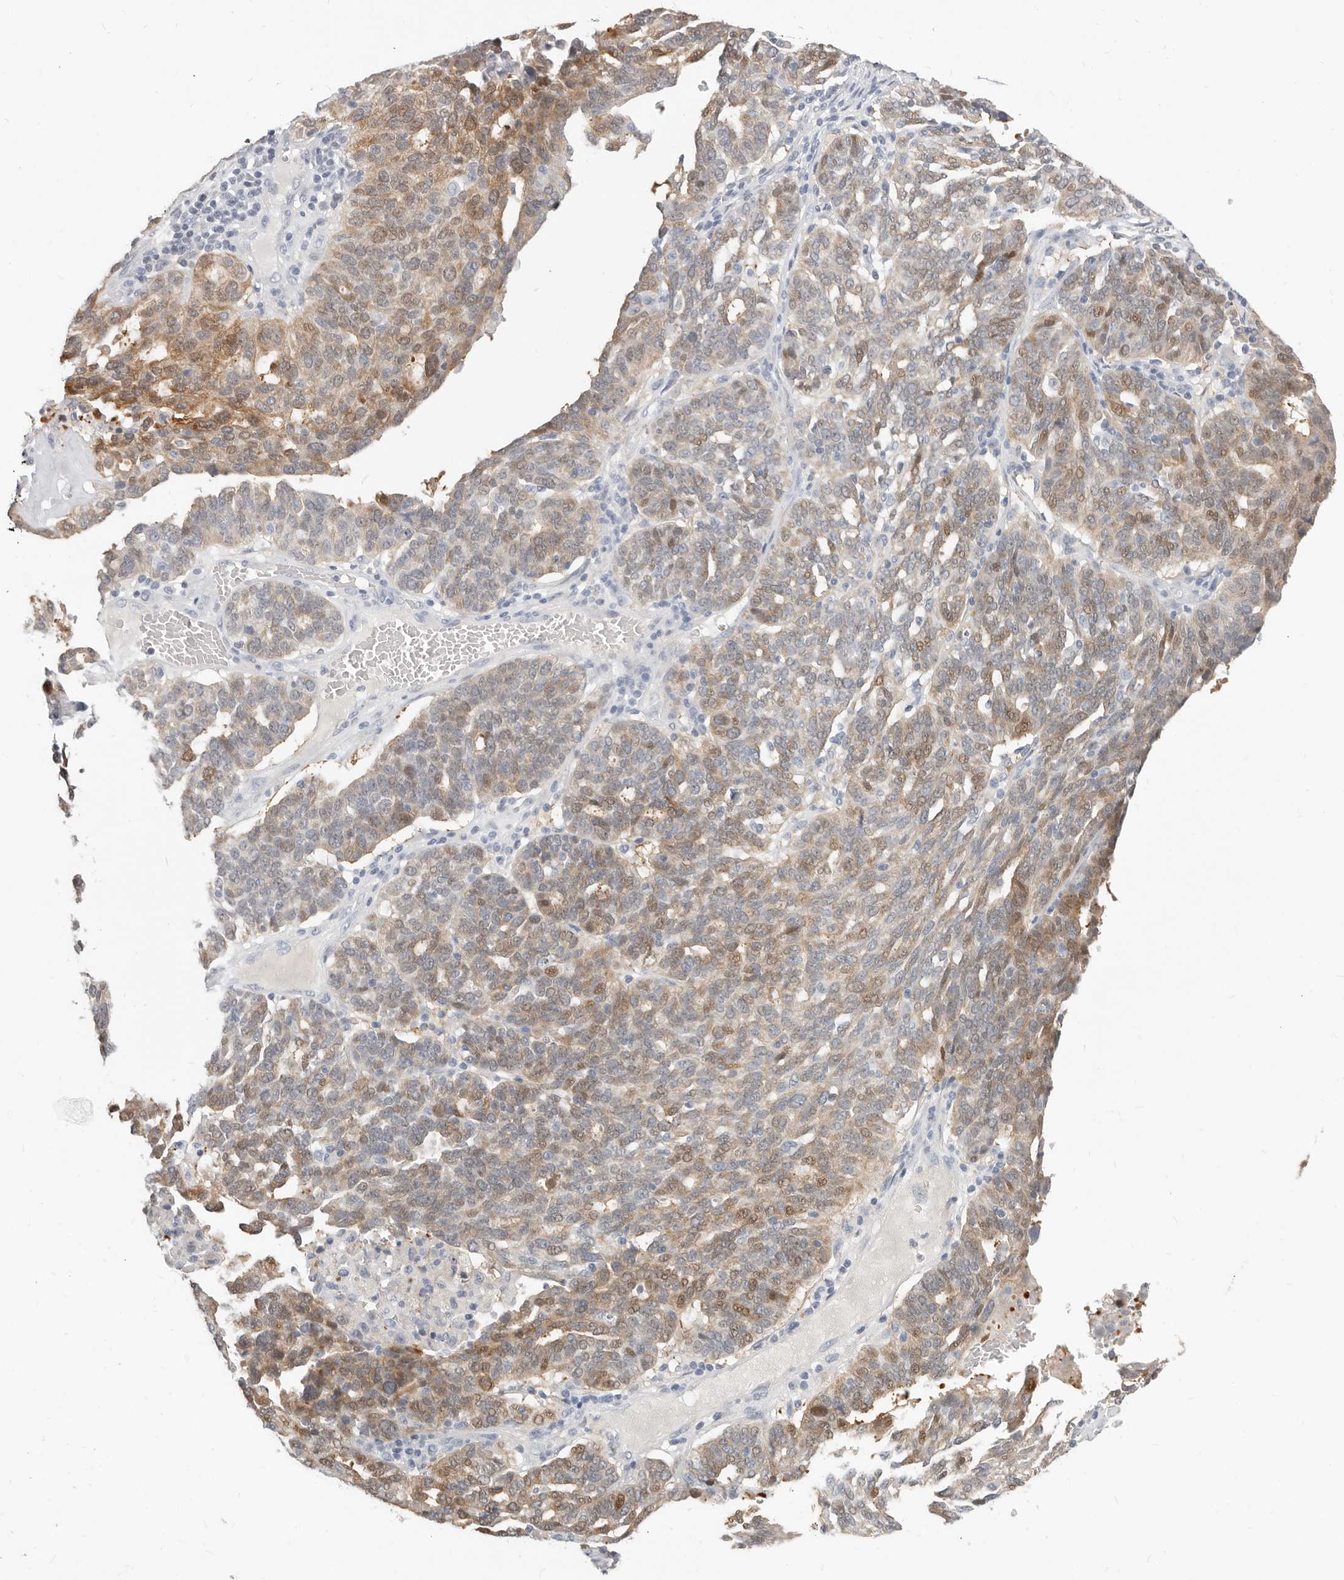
{"staining": {"intensity": "moderate", "quantity": "25%-75%", "location": "cytoplasmic/membranous"}, "tissue": "ovarian cancer", "cell_type": "Tumor cells", "image_type": "cancer", "snomed": [{"axis": "morphology", "description": "Cystadenocarcinoma, serous, NOS"}, {"axis": "topography", "description": "Ovary"}], "caption": "Moderate cytoplasmic/membranous staining is seen in approximately 25%-75% of tumor cells in serous cystadenocarcinoma (ovarian). (DAB IHC, brown staining for protein, blue staining for nuclei).", "gene": "TMEM63B", "patient": {"sex": "female", "age": 59}}